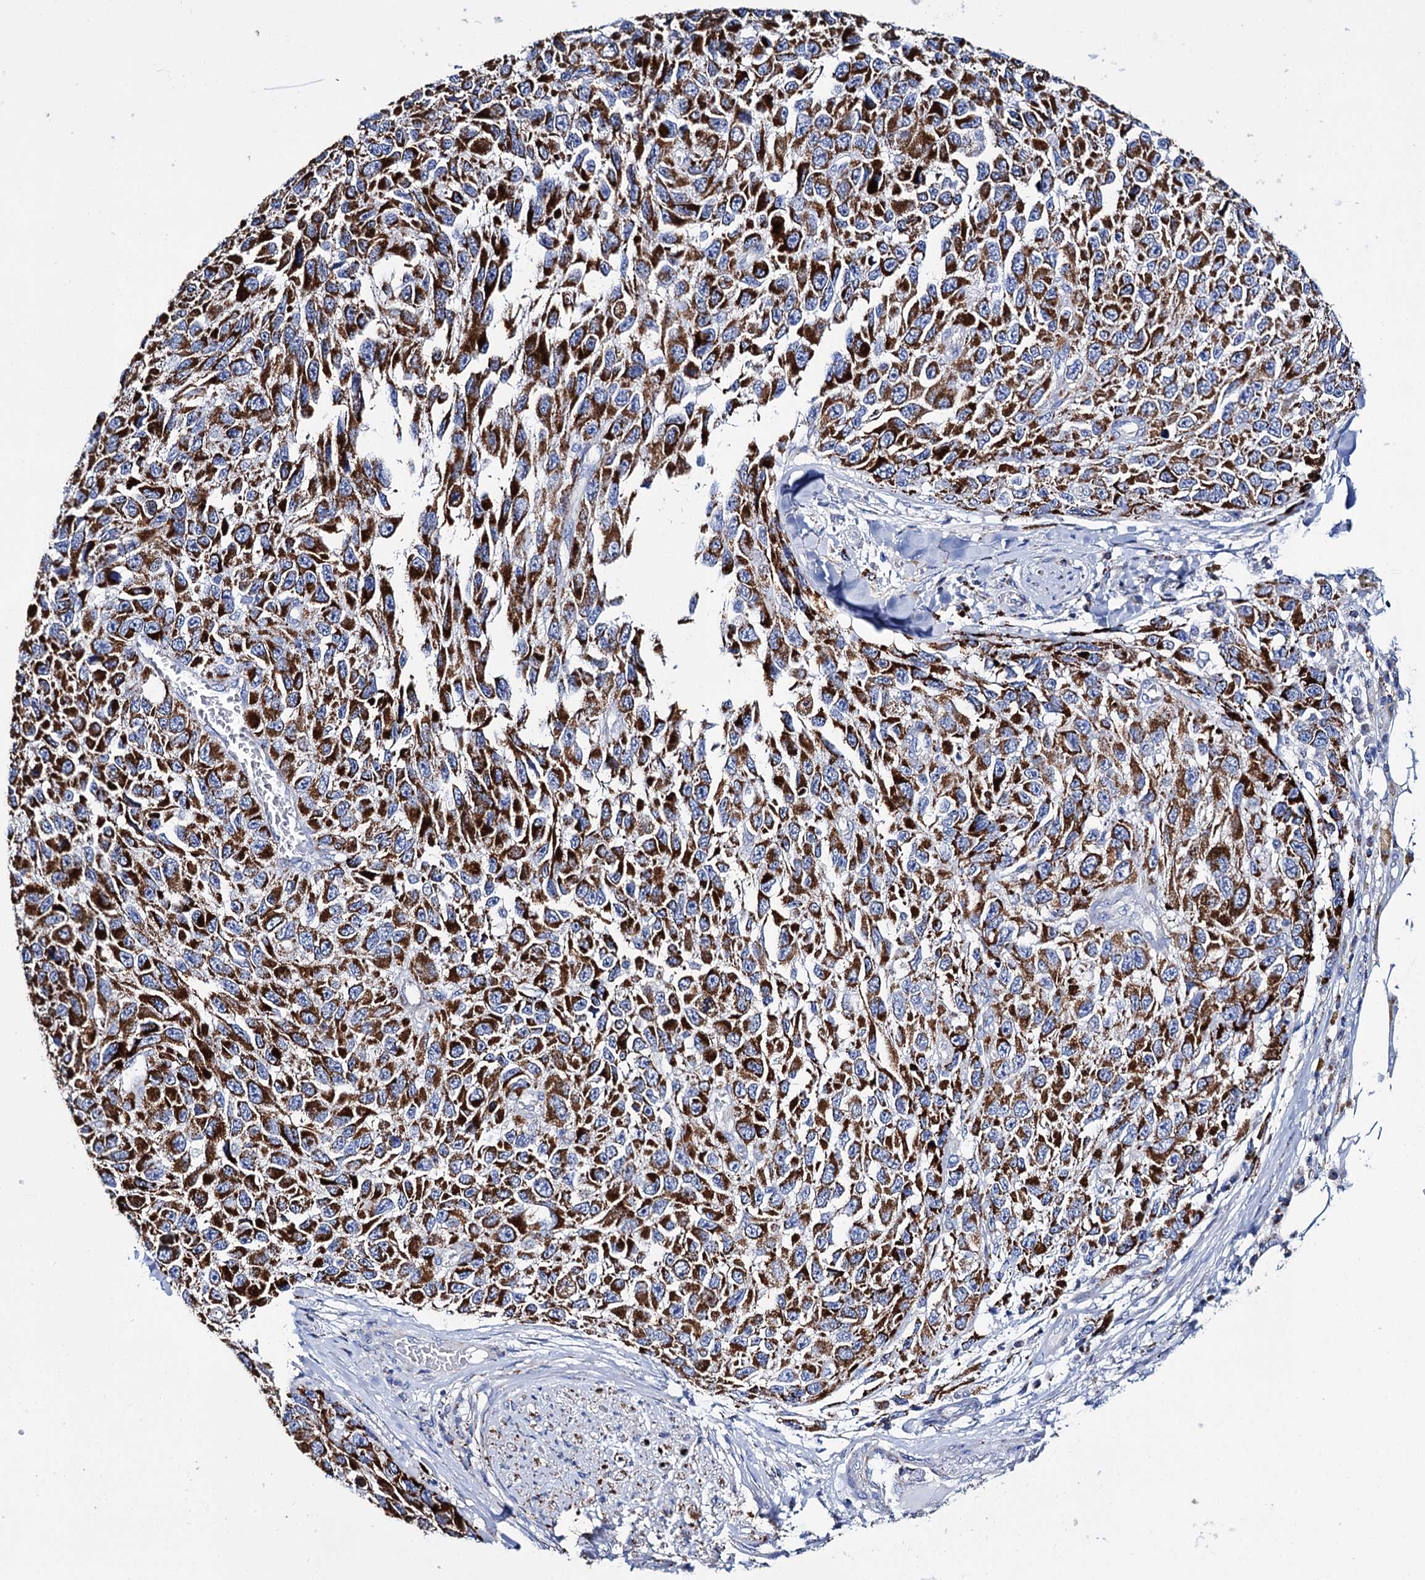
{"staining": {"intensity": "strong", "quantity": ">75%", "location": "cytoplasmic/membranous"}, "tissue": "melanoma", "cell_type": "Tumor cells", "image_type": "cancer", "snomed": [{"axis": "morphology", "description": "Normal tissue, NOS"}, {"axis": "morphology", "description": "Malignant melanoma, NOS"}, {"axis": "topography", "description": "Skin"}], "caption": "Protein analysis of melanoma tissue reveals strong cytoplasmic/membranous positivity in approximately >75% of tumor cells.", "gene": "UBASH3B", "patient": {"sex": "female", "age": 96}}